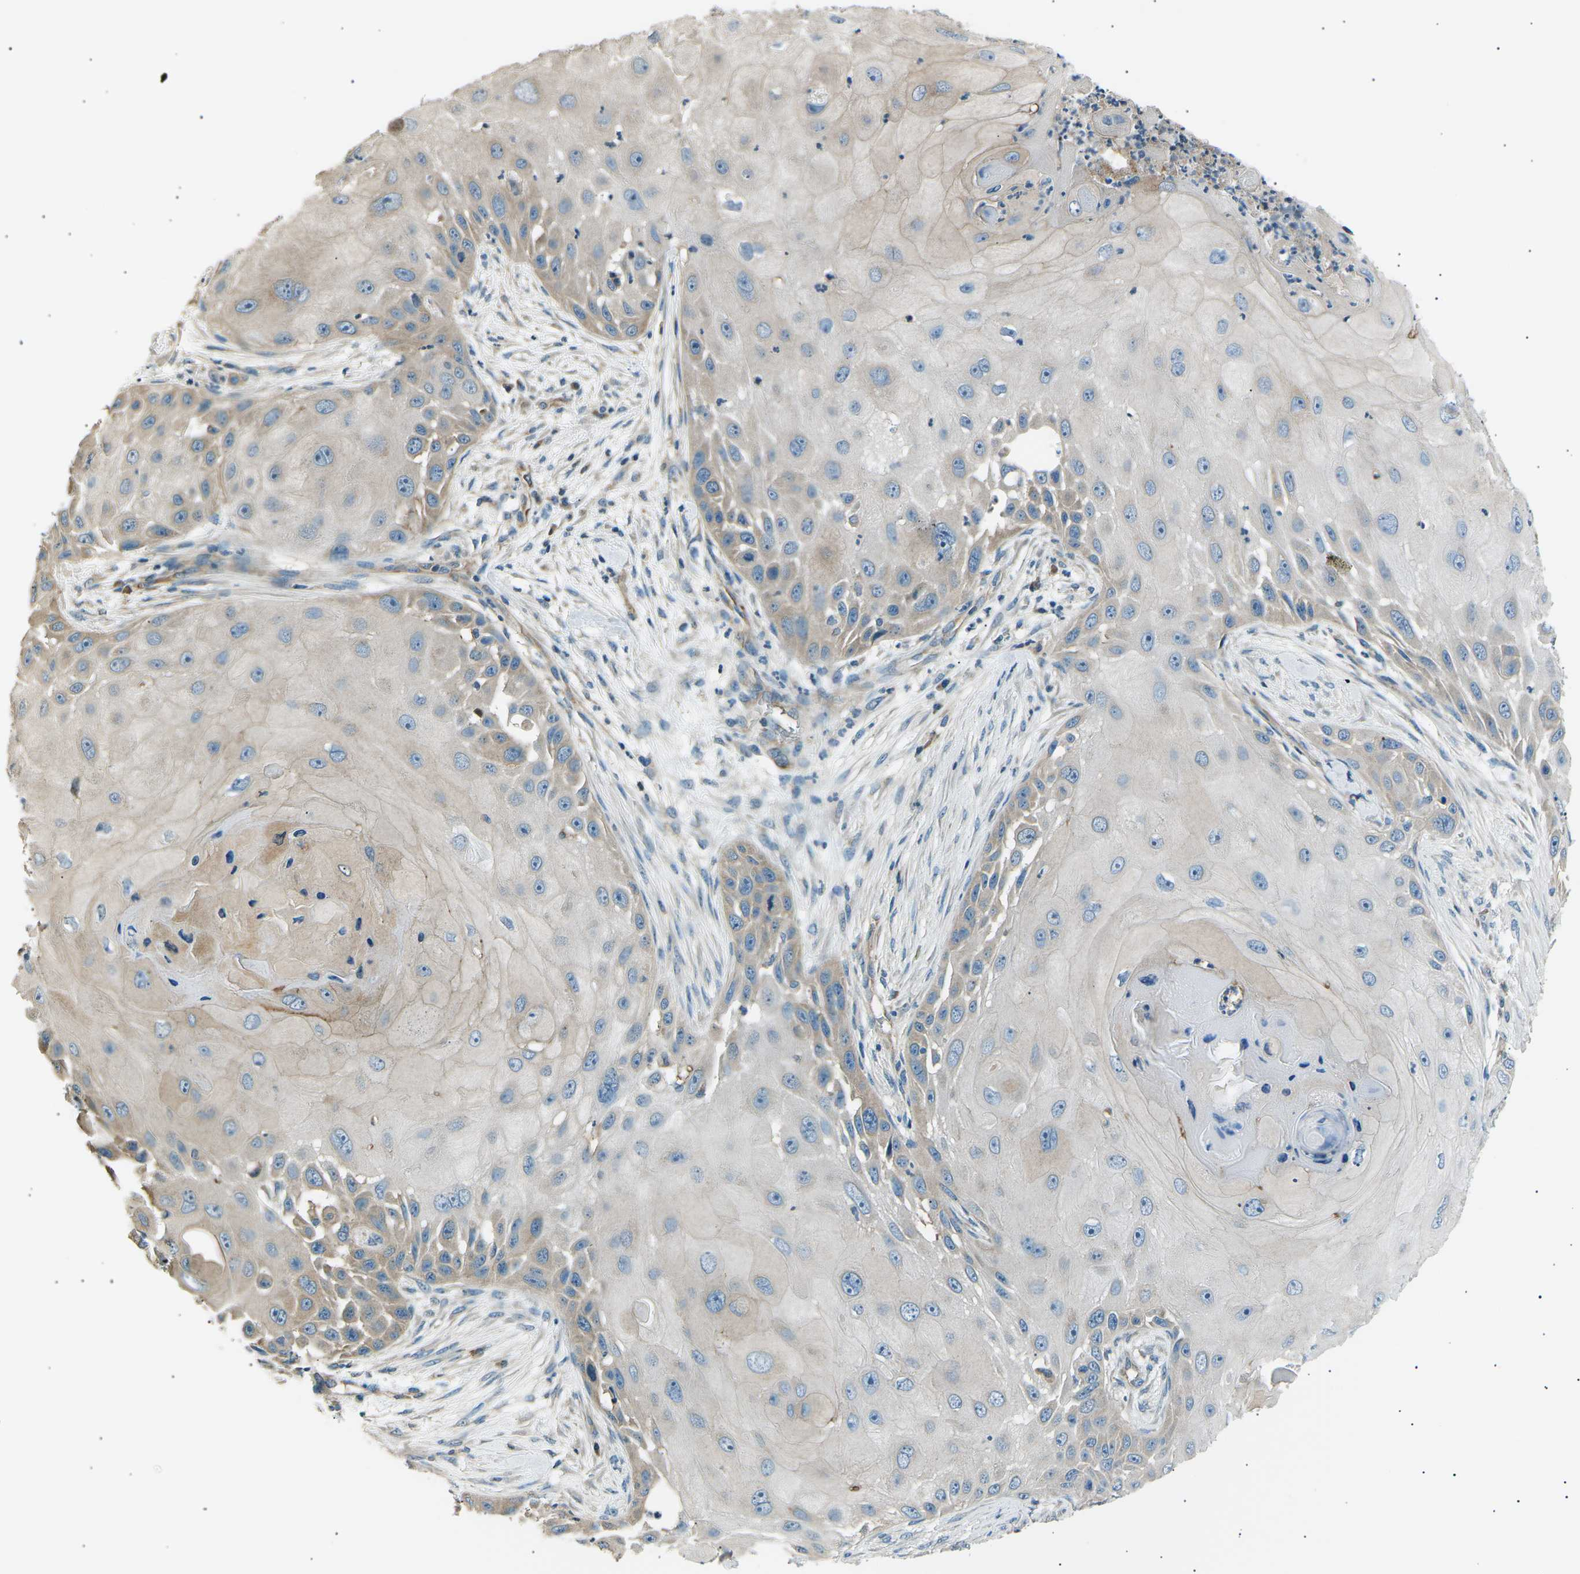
{"staining": {"intensity": "weak", "quantity": "<25%", "location": "cytoplasmic/membranous"}, "tissue": "skin cancer", "cell_type": "Tumor cells", "image_type": "cancer", "snomed": [{"axis": "morphology", "description": "Squamous cell carcinoma, NOS"}, {"axis": "topography", "description": "Skin"}], "caption": "Tumor cells are negative for brown protein staining in squamous cell carcinoma (skin).", "gene": "SLK", "patient": {"sex": "female", "age": 44}}